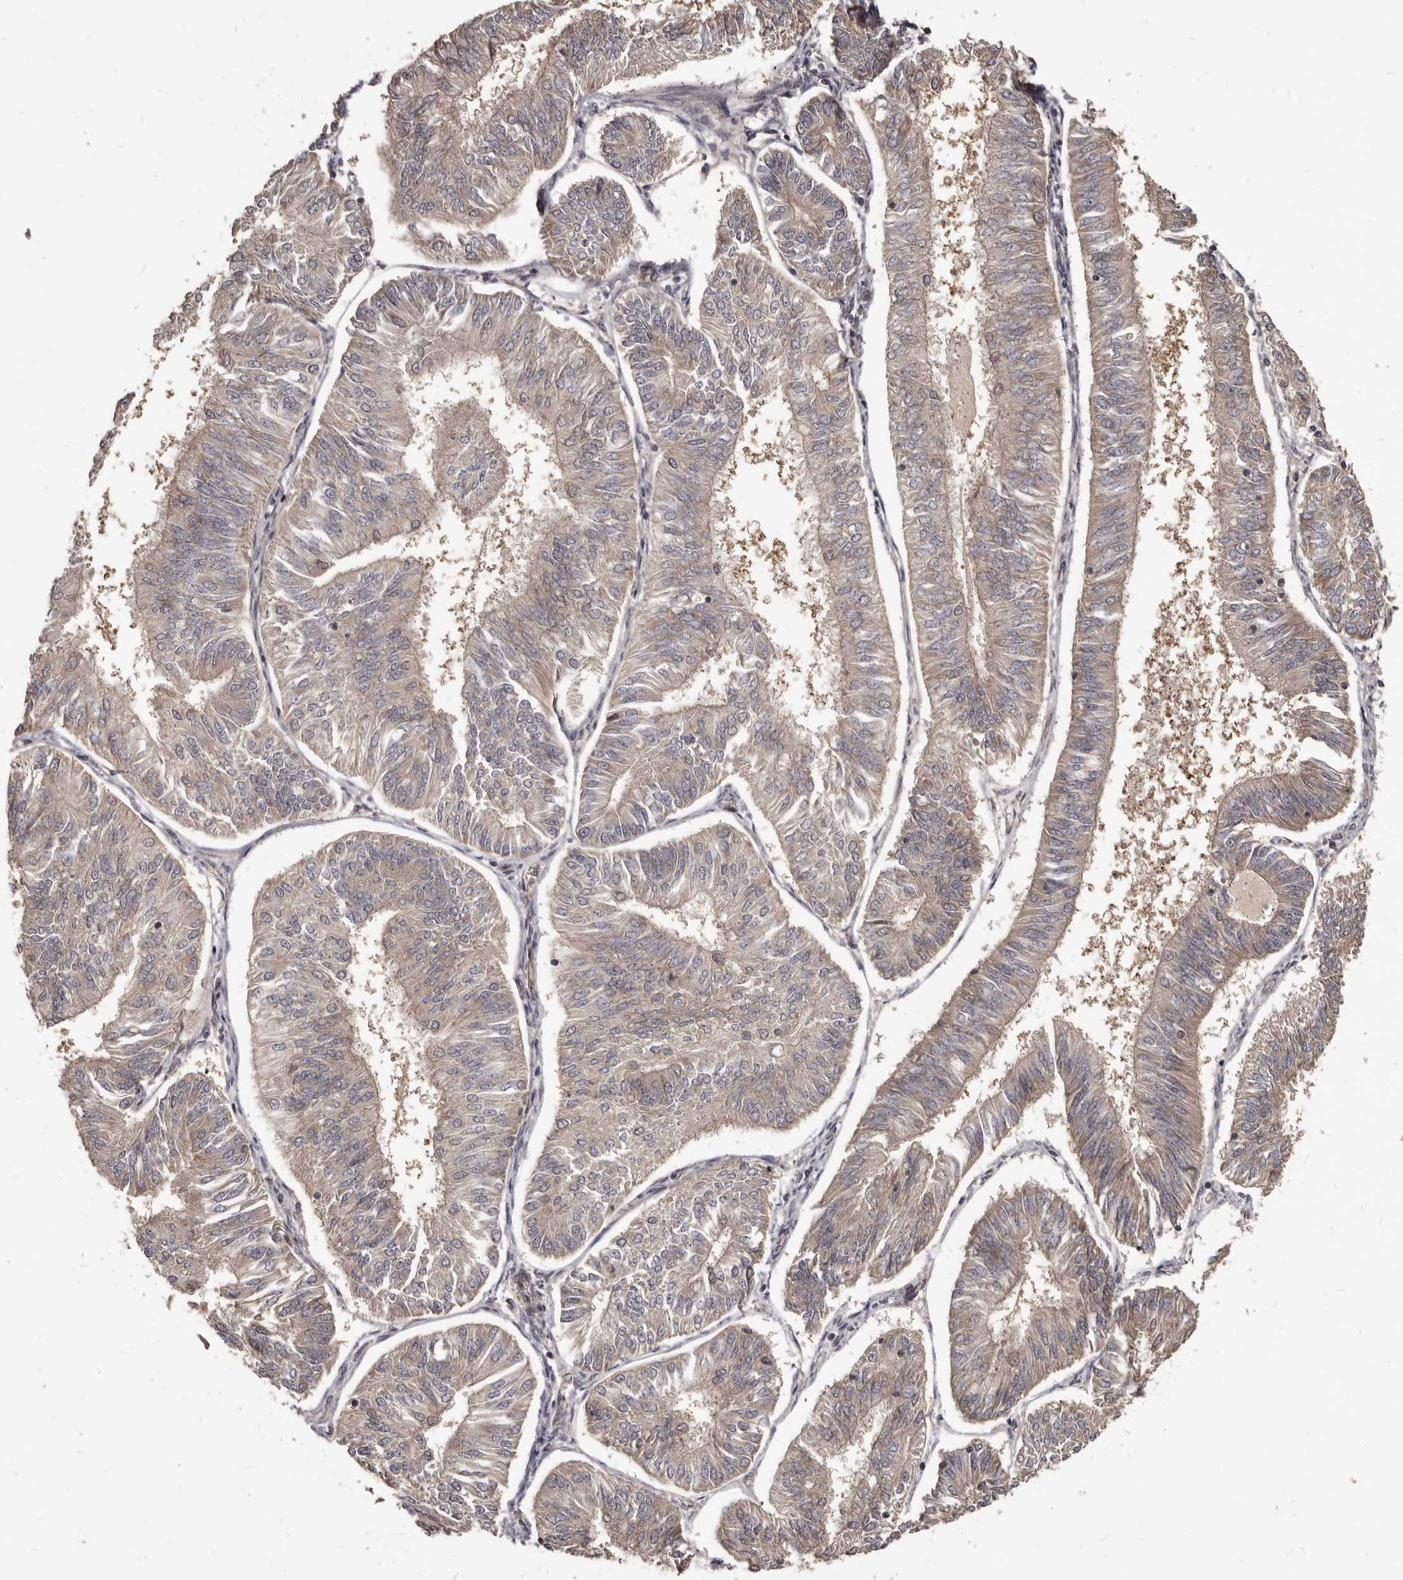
{"staining": {"intensity": "weak", "quantity": ">75%", "location": "cytoplasmic/membranous"}, "tissue": "endometrial cancer", "cell_type": "Tumor cells", "image_type": "cancer", "snomed": [{"axis": "morphology", "description": "Adenocarcinoma, NOS"}, {"axis": "topography", "description": "Endometrium"}], "caption": "About >75% of tumor cells in human endometrial cancer (adenocarcinoma) show weak cytoplasmic/membranous protein staining as visualized by brown immunohistochemical staining.", "gene": "GABPB2", "patient": {"sex": "female", "age": 58}}